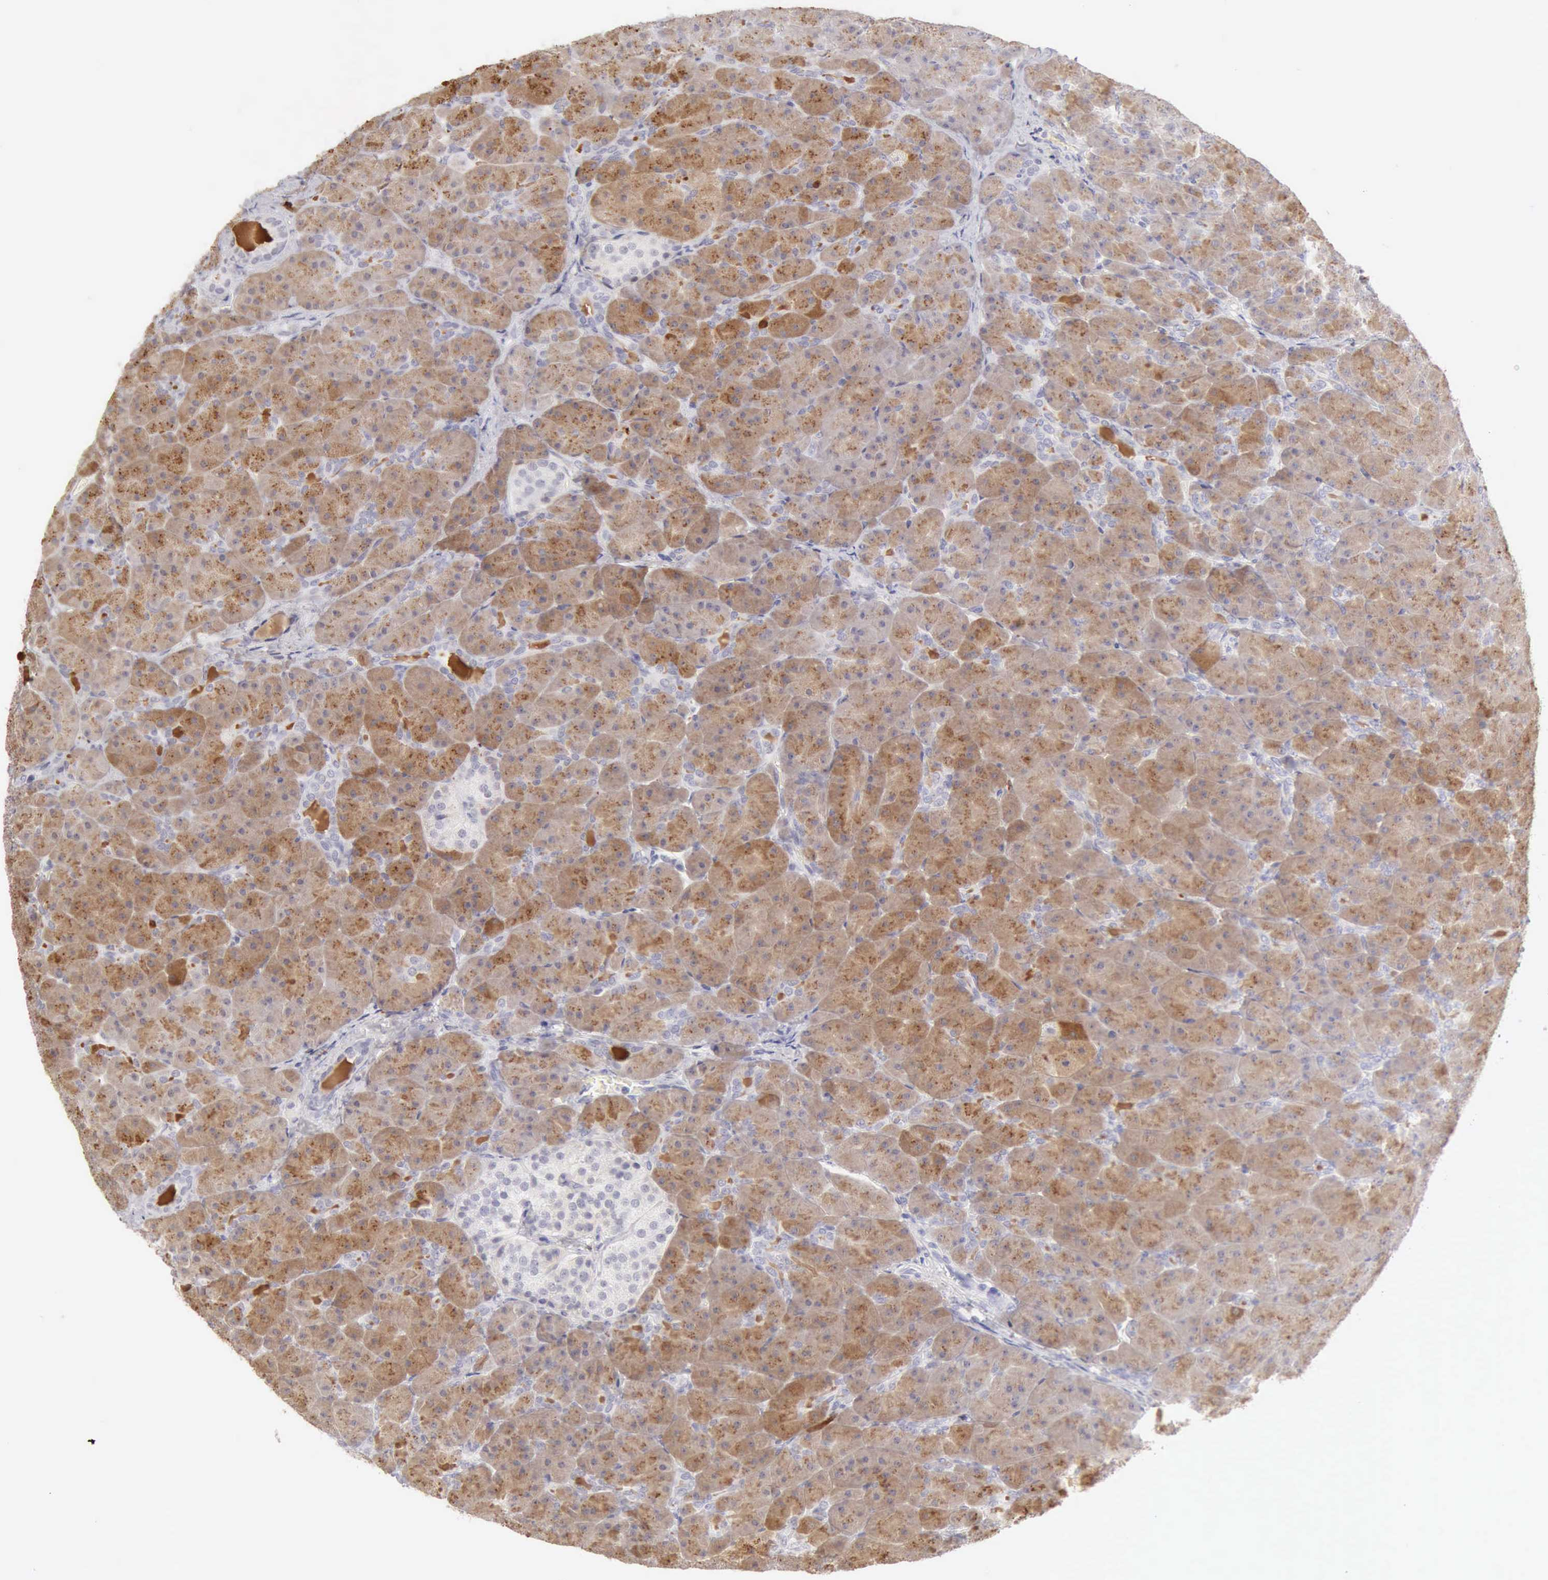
{"staining": {"intensity": "strong", "quantity": ">75%", "location": "cytoplasmic/membranous"}, "tissue": "pancreas", "cell_type": "Exocrine glandular cells", "image_type": "normal", "snomed": [{"axis": "morphology", "description": "Normal tissue, NOS"}, {"axis": "topography", "description": "Pancreas"}], "caption": "Brown immunohistochemical staining in benign pancreas exhibits strong cytoplasmic/membranous staining in approximately >75% of exocrine glandular cells.", "gene": "RNASE1", "patient": {"sex": "male", "age": 66}}